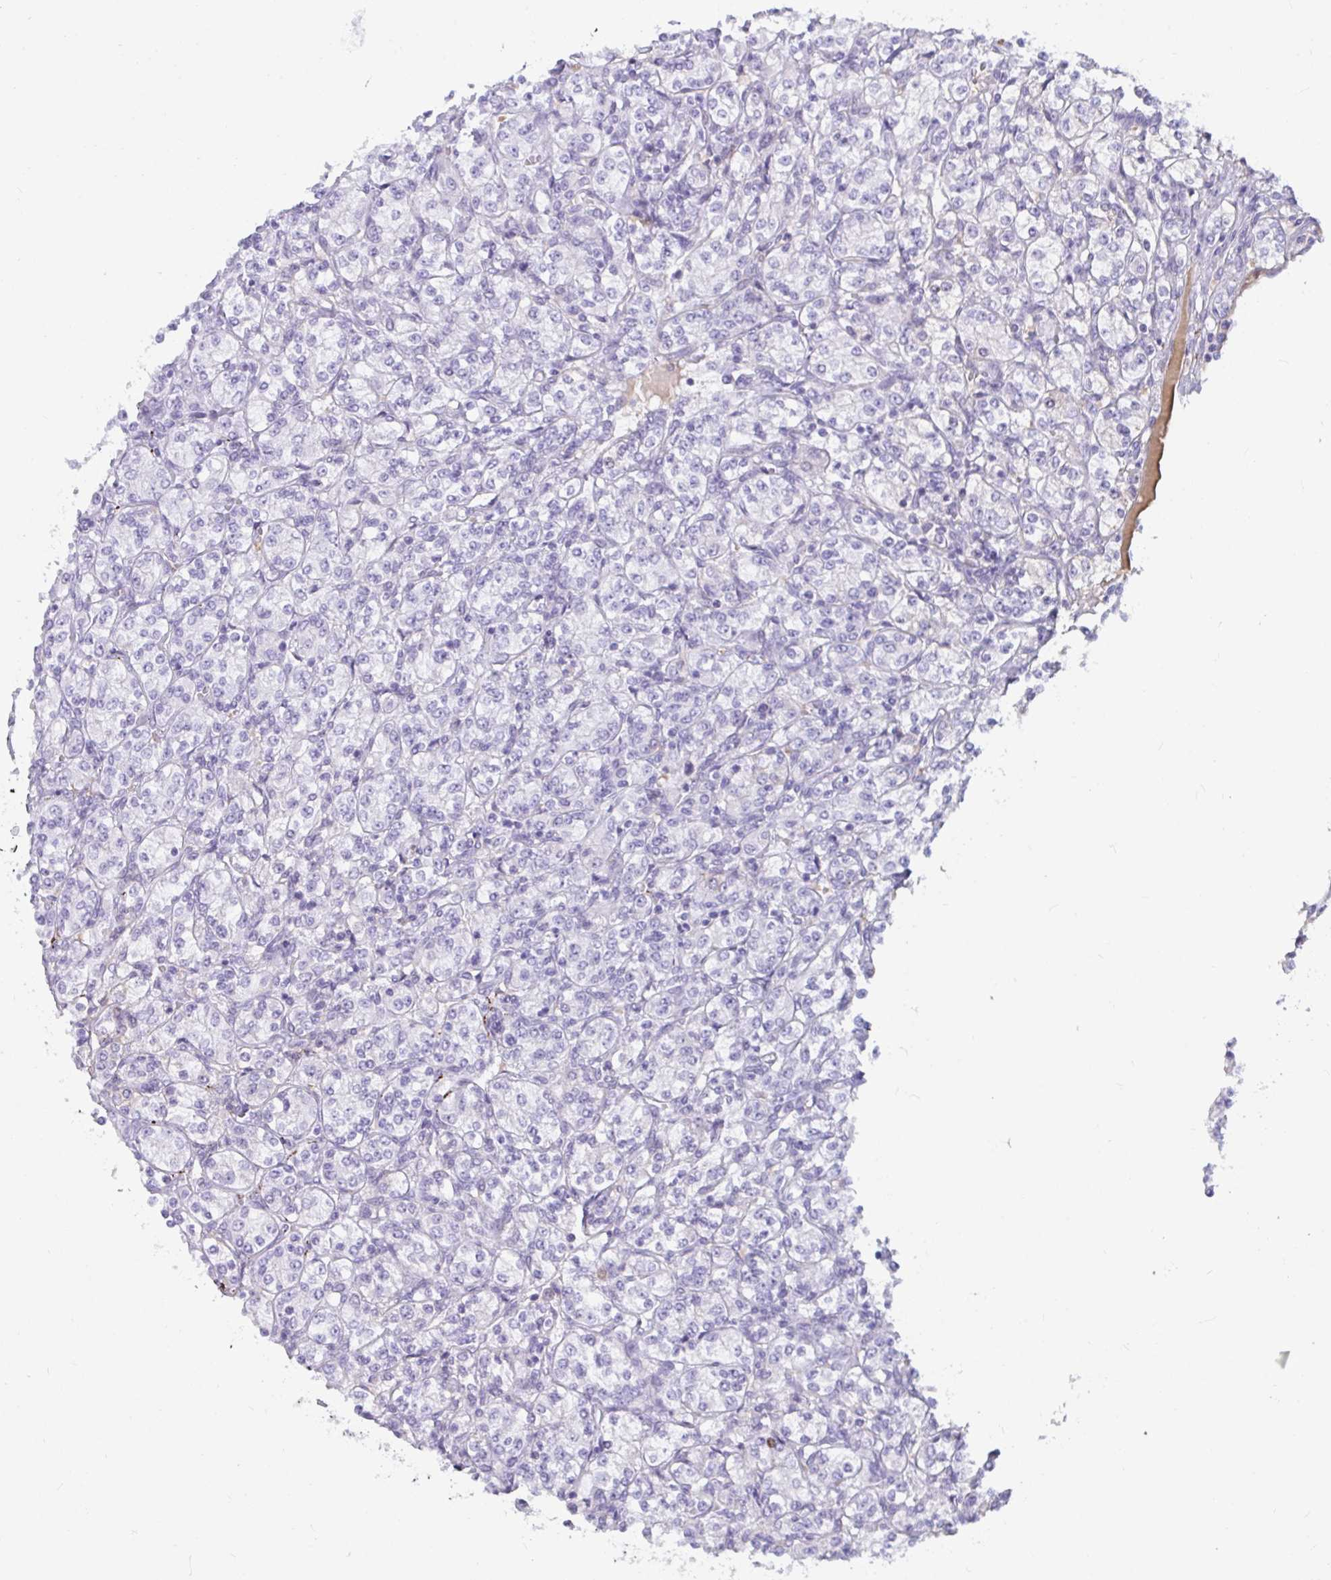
{"staining": {"intensity": "negative", "quantity": "none", "location": "none"}, "tissue": "renal cancer", "cell_type": "Tumor cells", "image_type": "cancer", "snomed": [{"axis": "morphology", "description": "Adenocarcinoma, NOS"}, {"axis": "topography", "description": "Kidney"}], "caption": "Photomicrograph shows no protein positivity in tumor cells of renal cancer (adenocarcinoma) tissue.", "gene": "NPY", "patient": {"sex": "male", "age": 77}}